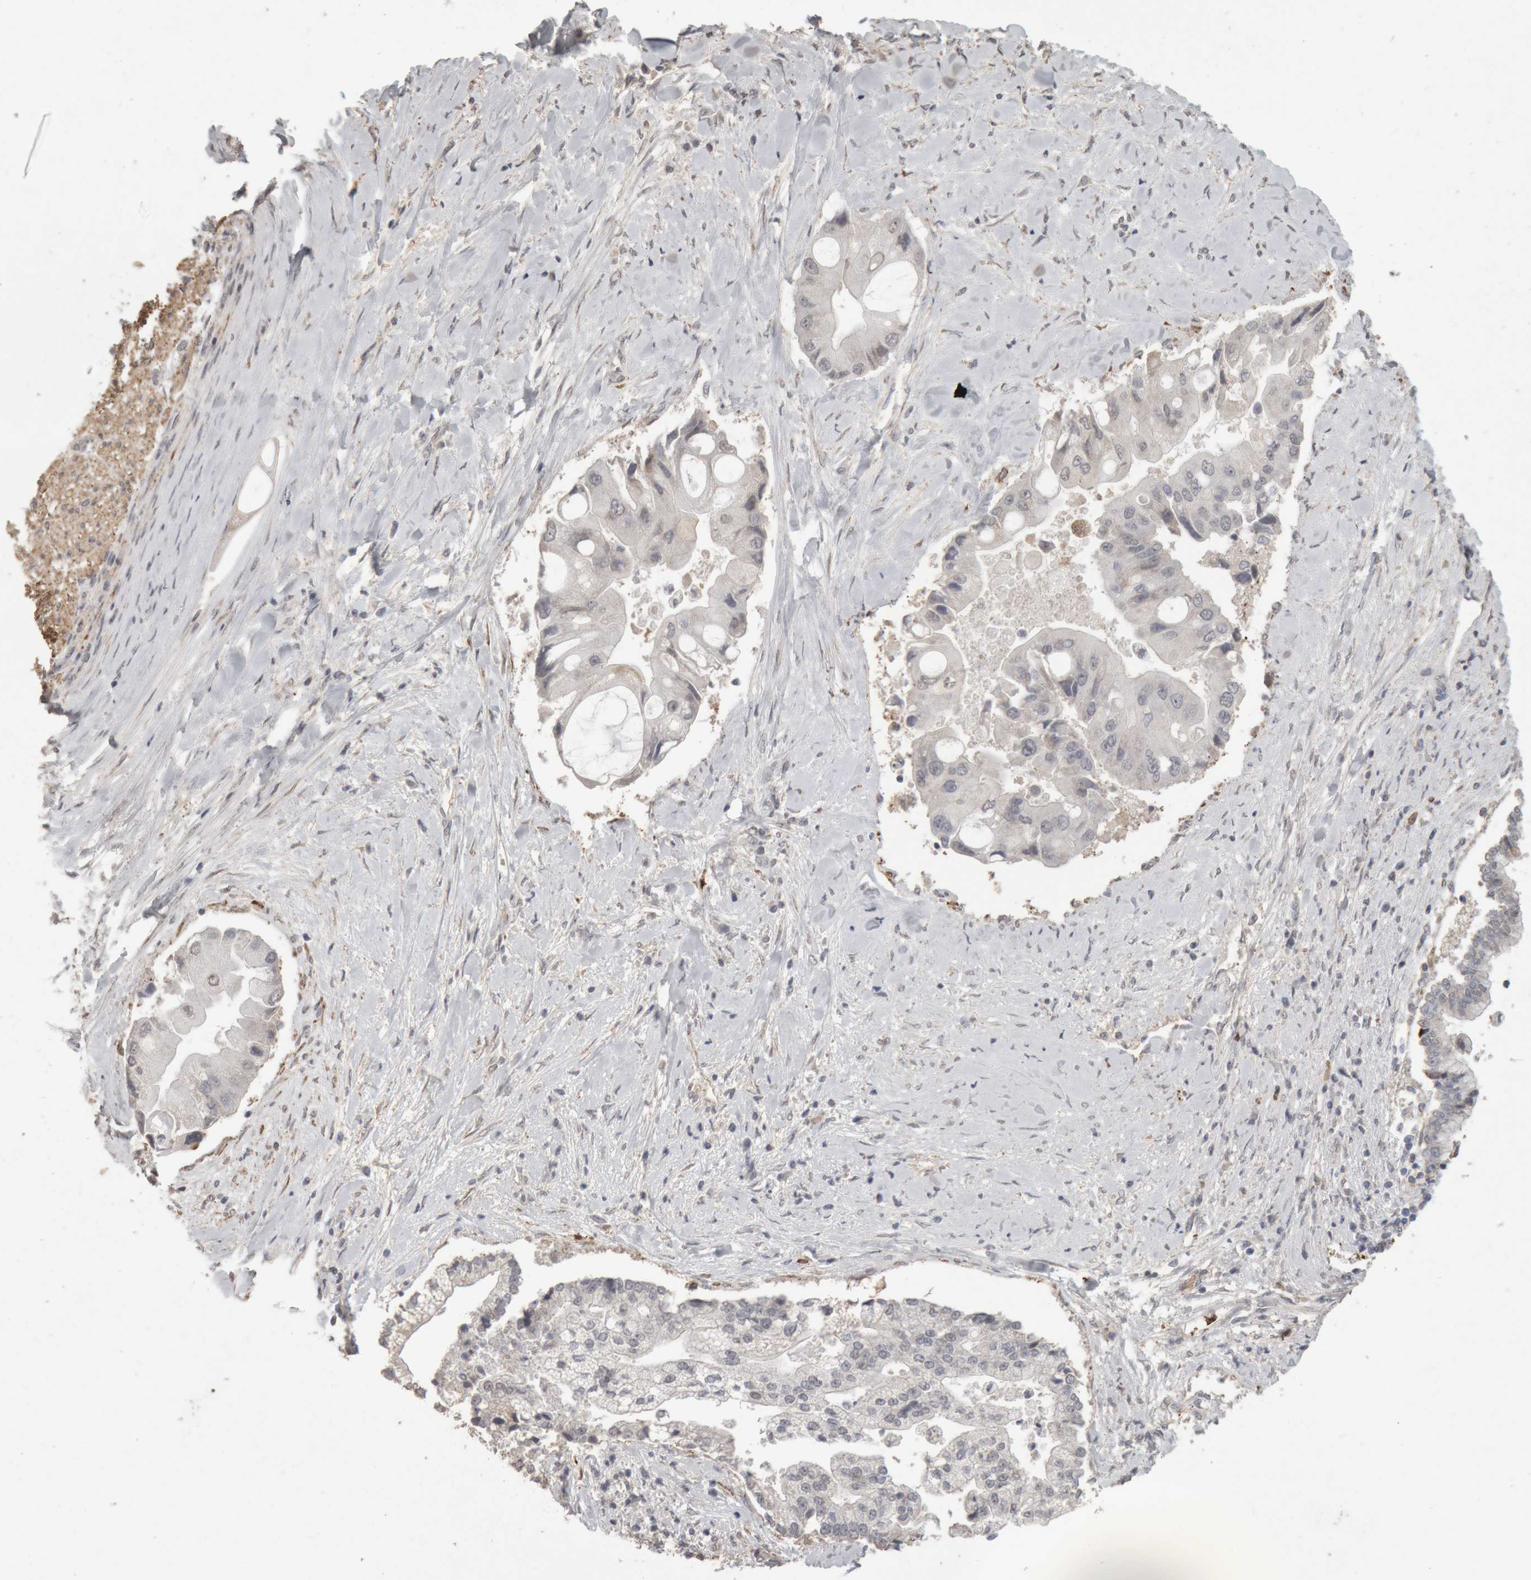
{"staining": {"intensity": "negative", "quantity": "none", "location": "none"}, "tissue": "liver cancer", "cell_type": "Tumor cells", "image_type": "cancer", "snomed": [{"axis": "morphology", "description": "Cholangiocarcinoma"}, {"axis": "topography", "description": "Liver"}], "caption": "Tumor cells show no significant protein expression in liver cancer.", "gene": "MEP1A", "patient": {"sex": "male", "age": 50}}